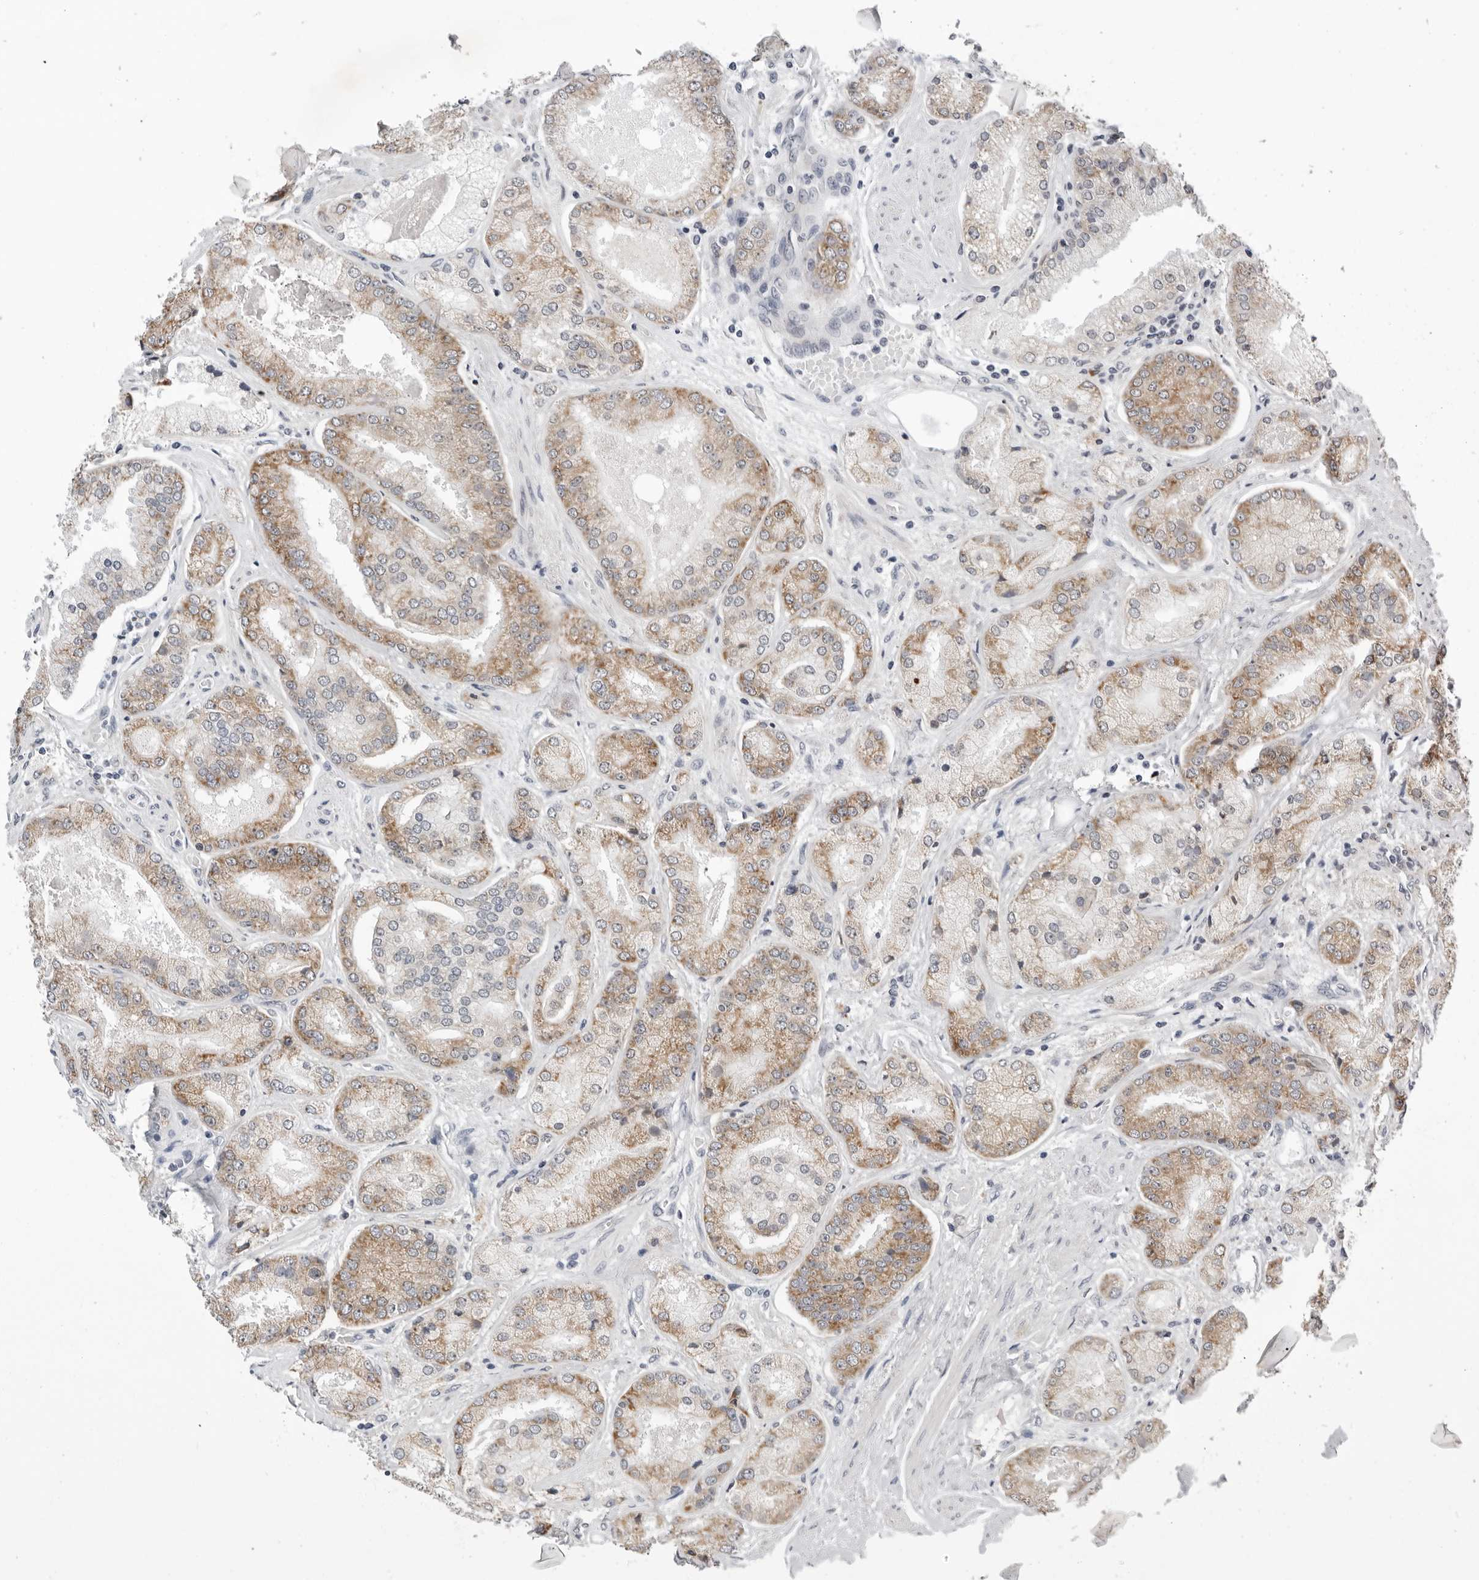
{"staining": {"intensity": "moderate", "quantity": "25%-75%", "location": "cytoplasmic/membranous"}, "tissue": "prostate cancer", "cell_type": "Tumor cells", "image_type": "cancer", "snomed": [{"axis": "morphology", "description": "Adenocarcinoma, High grade"}, {"axis": "topography", "description": "Prostate"}], "caption": "Protein staining by IHC exhibits moderate cytoplasmic/membranous positivity in about 25%-75% of tumor cells in prostate cancer (adenocarcinoma (high-grade)).", "gene": "CPT2", "patient": {"sex": "male", "age": 58}}